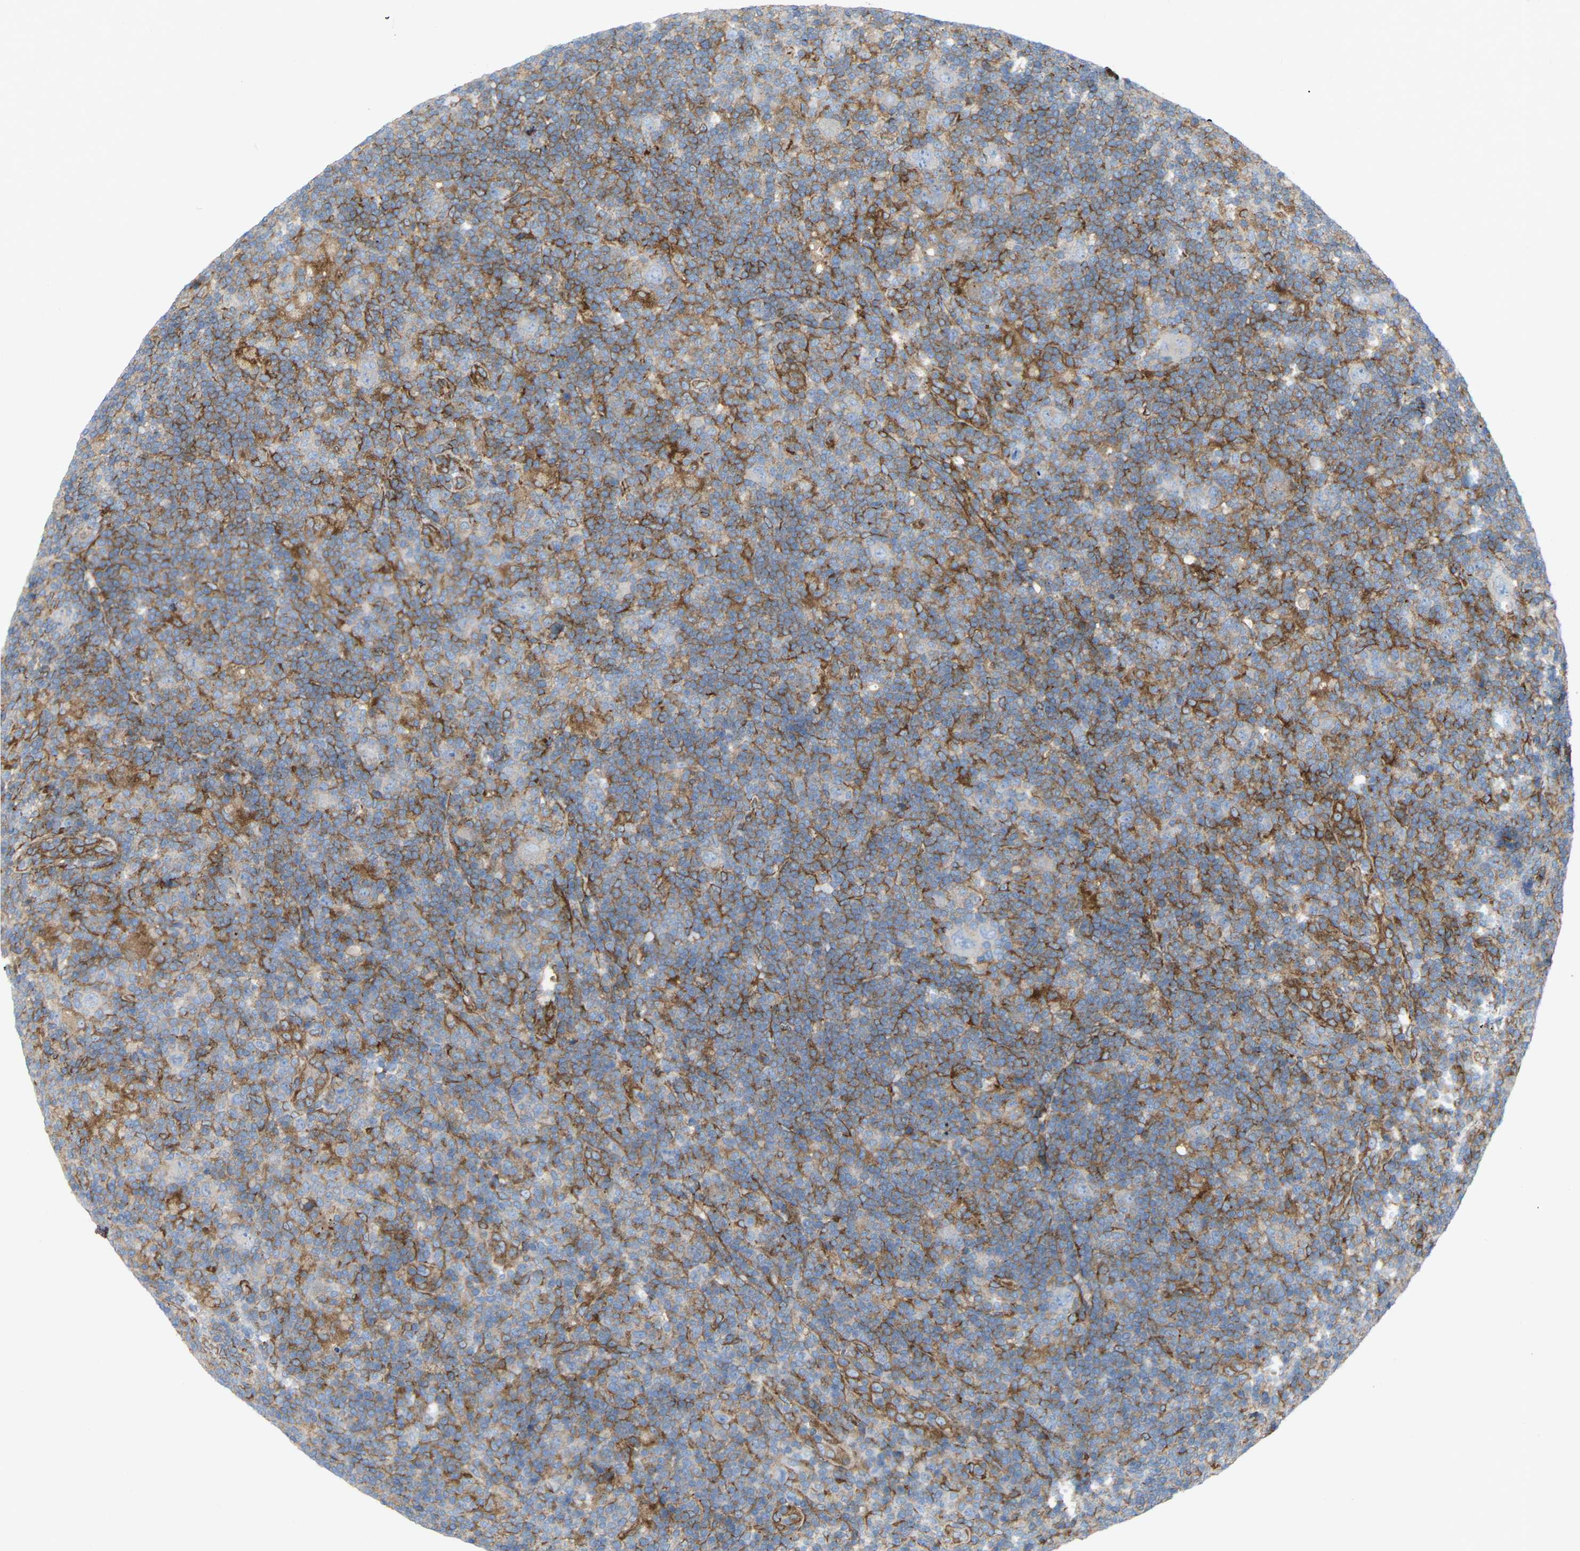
{"staining": {"intensity": "negative", "quantity": "none", "location": "none"}, "tissue": "lymphoma", "cell_type": "Tumor cells", "image_type": "cancer", "snomed": [{"axis": "morphology", "description": "Hodgkin's disease, NOS"}, {"axis": "topography", "description": "Lymph node"}], "caption": "Immunohistochemistry (IHC) micrograph of neoplastic tissue: human lymphoma stained with DAB displays no significant protein staining in tumor cells.", "gene": "TOR1B", "patient": {"sex": "female", "age": 57}}